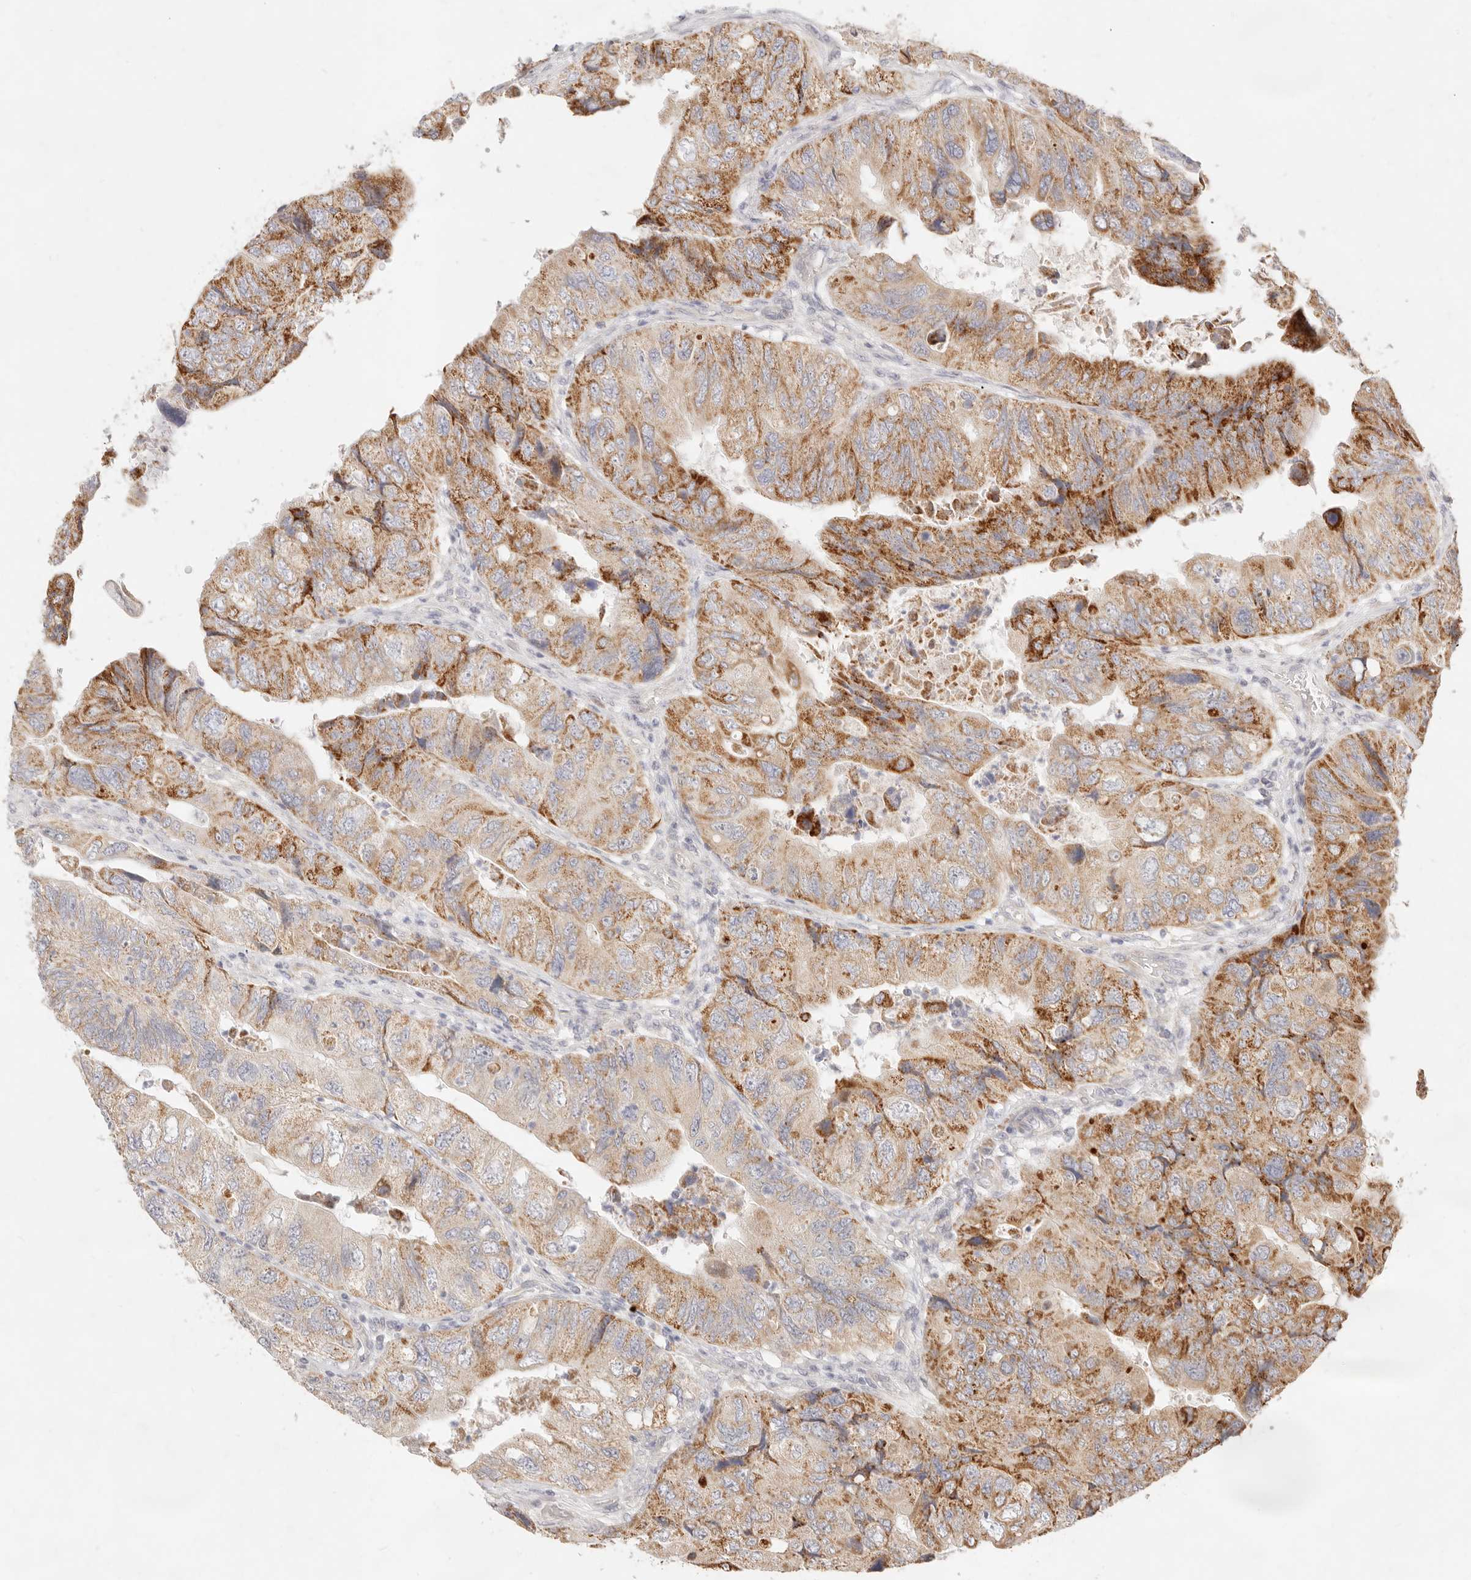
{"staining": {"intensity": "moderate", "quantity": ">75%", "location": "cytoplasmic/membranous"}, "tissue": "colorectal cancer", "cell_type": "Tumor cells", "image_type": "cancer", "snomed": [{"axis": "morphology", "description": "Adenocarcinoma, NOS"}, {"axis": "topography", "description": "Rectum"}], "caption": "A histopathology image of human adenocarcinoma (colorectal) stained for a protein exhibits moderate cytoplasmic/membranous brown staining in tumor cells. The protein is stained brown, and the nuclei are stained in blue (DAB (3,3'-diaminobenzidine) IHC with brightfield microscopy, high magnification).", "gene": "RUBCNL", "patient": {"sex": "male", "age": 63}}